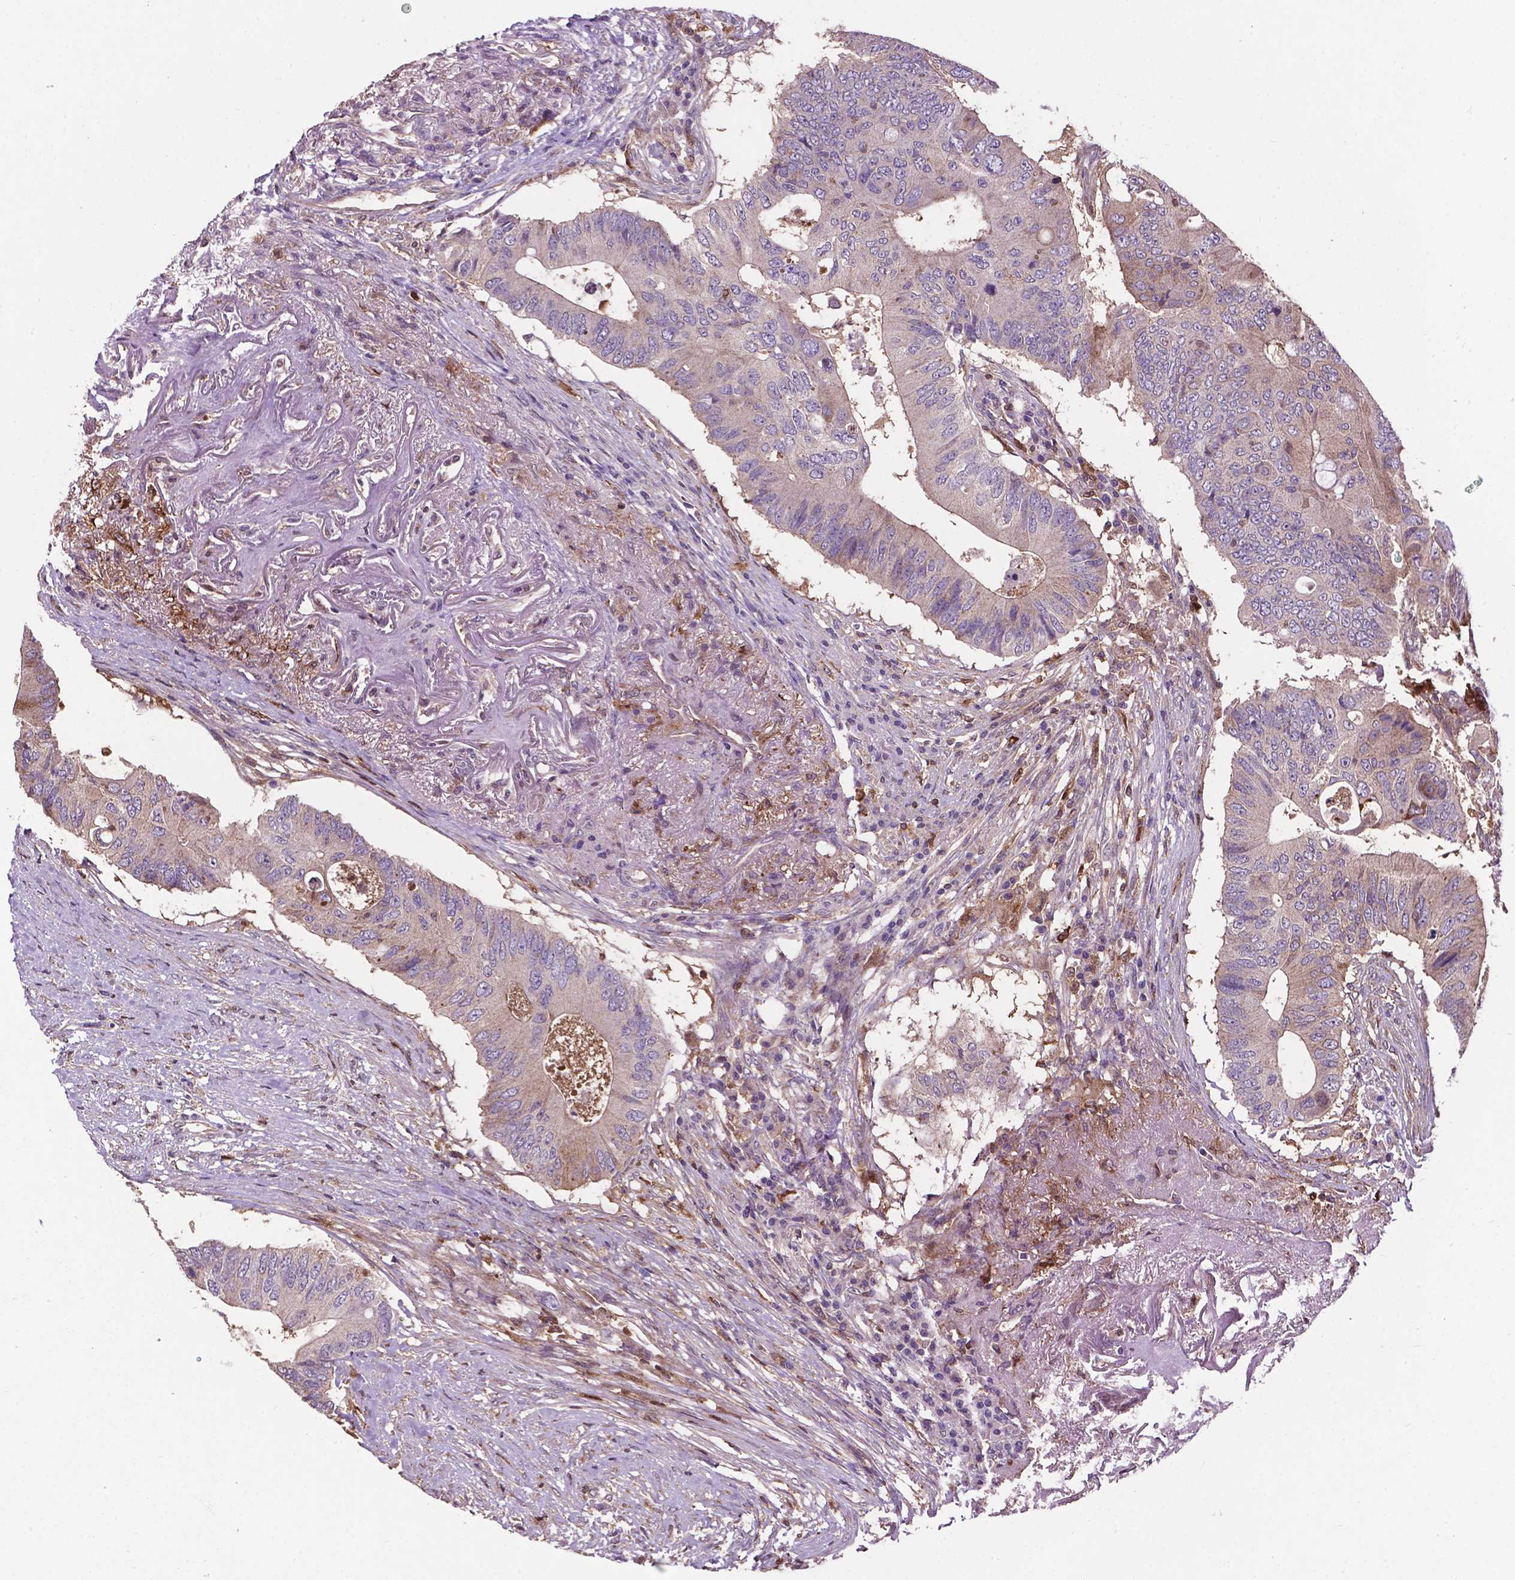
{"staining": {"intensity": "moderate", "quantity": "<25%", "location": "cytoplasmic/membranous"}, "tissue": "colorectal cancer", "cell_type": "Tumor cells", "image_type": "cancer", "snomed": [{"axis": "morphology", "description": "Adenocarcinoma, NOS"}, {"axis": "topography", "description": "Colon"}], "caption": "Colorectal cancer (adenocarcinoma) was stained to show a protein in brown. There is low levels of moderate cytoplasmic/membranous expression in approximately <25% of tumor cells. Immunohistochemistry (ihc) stains the protein of interest in brown and the nuclei are stained blue.", "gene": "SMAD3", "patient": {"sex": "male", "age": 71}}